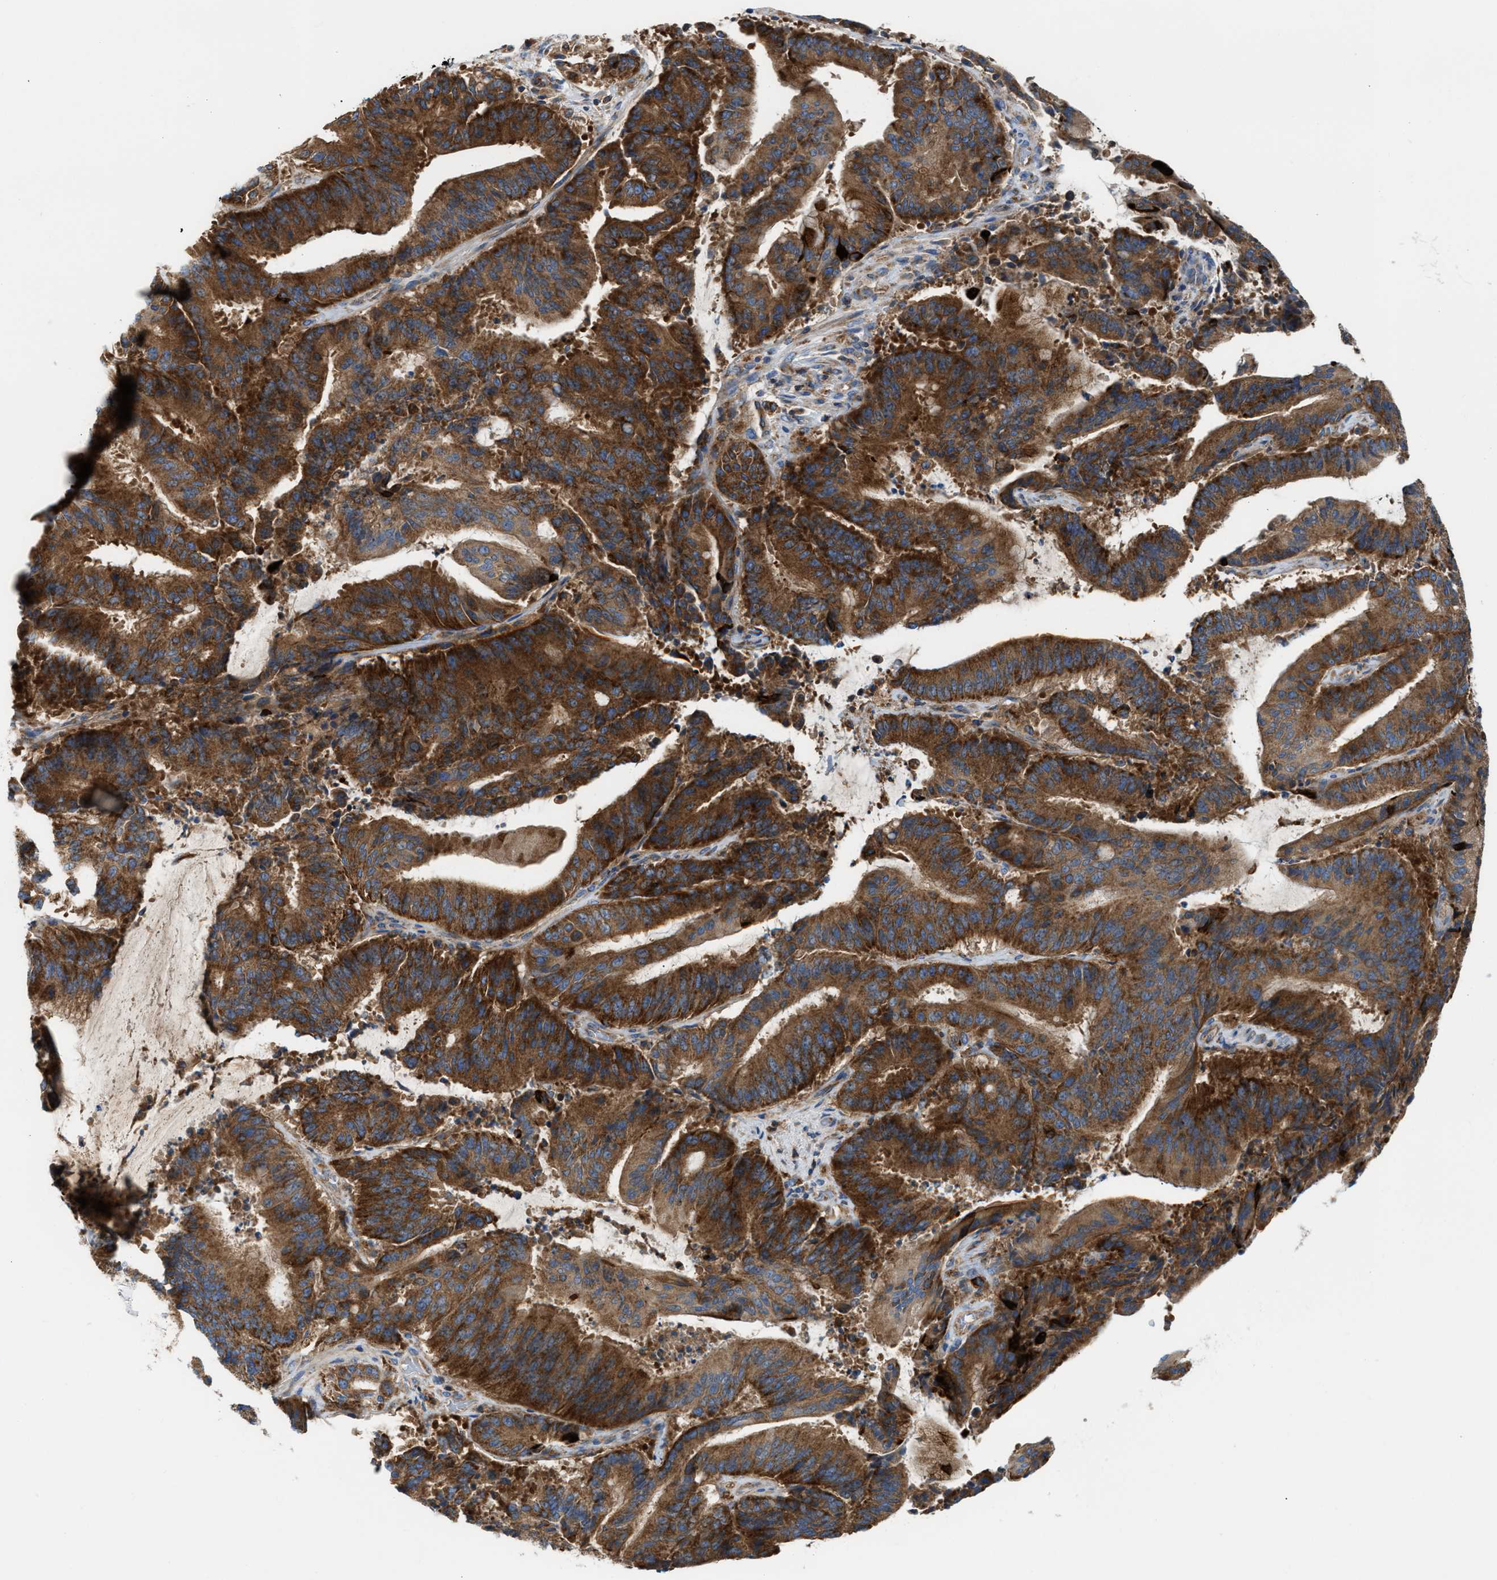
{"staining": {"intensity": "strong", "quantity": ">75%", "location": "cytoplasmic/membranous"}, "tissue": "liver cancer", "cell_type": "Tumor cells", "image_type": "cancer", "snomed": [{"axis": "morphology", "description": "Normal tissue, NOS"}, {"axis": "morphology", "description": "Cholangiocarcinoma"}, {"axis": "topography", "description": "Liver"}, {"axis": "topography", "description": "Peripheral nerve tissue"}], "caption": "Immunohistochemical staining of human liver cancer (cholangiocarcinoma) reveals high levels of strong cytoplasmic/membranous expression in approximately >75% of tumor cells. (brown staining indicates protein expression, while blue staining denotes nuclei).", "gene": "TBC1D15", "patient": {"sex": "female", "age": 73}}